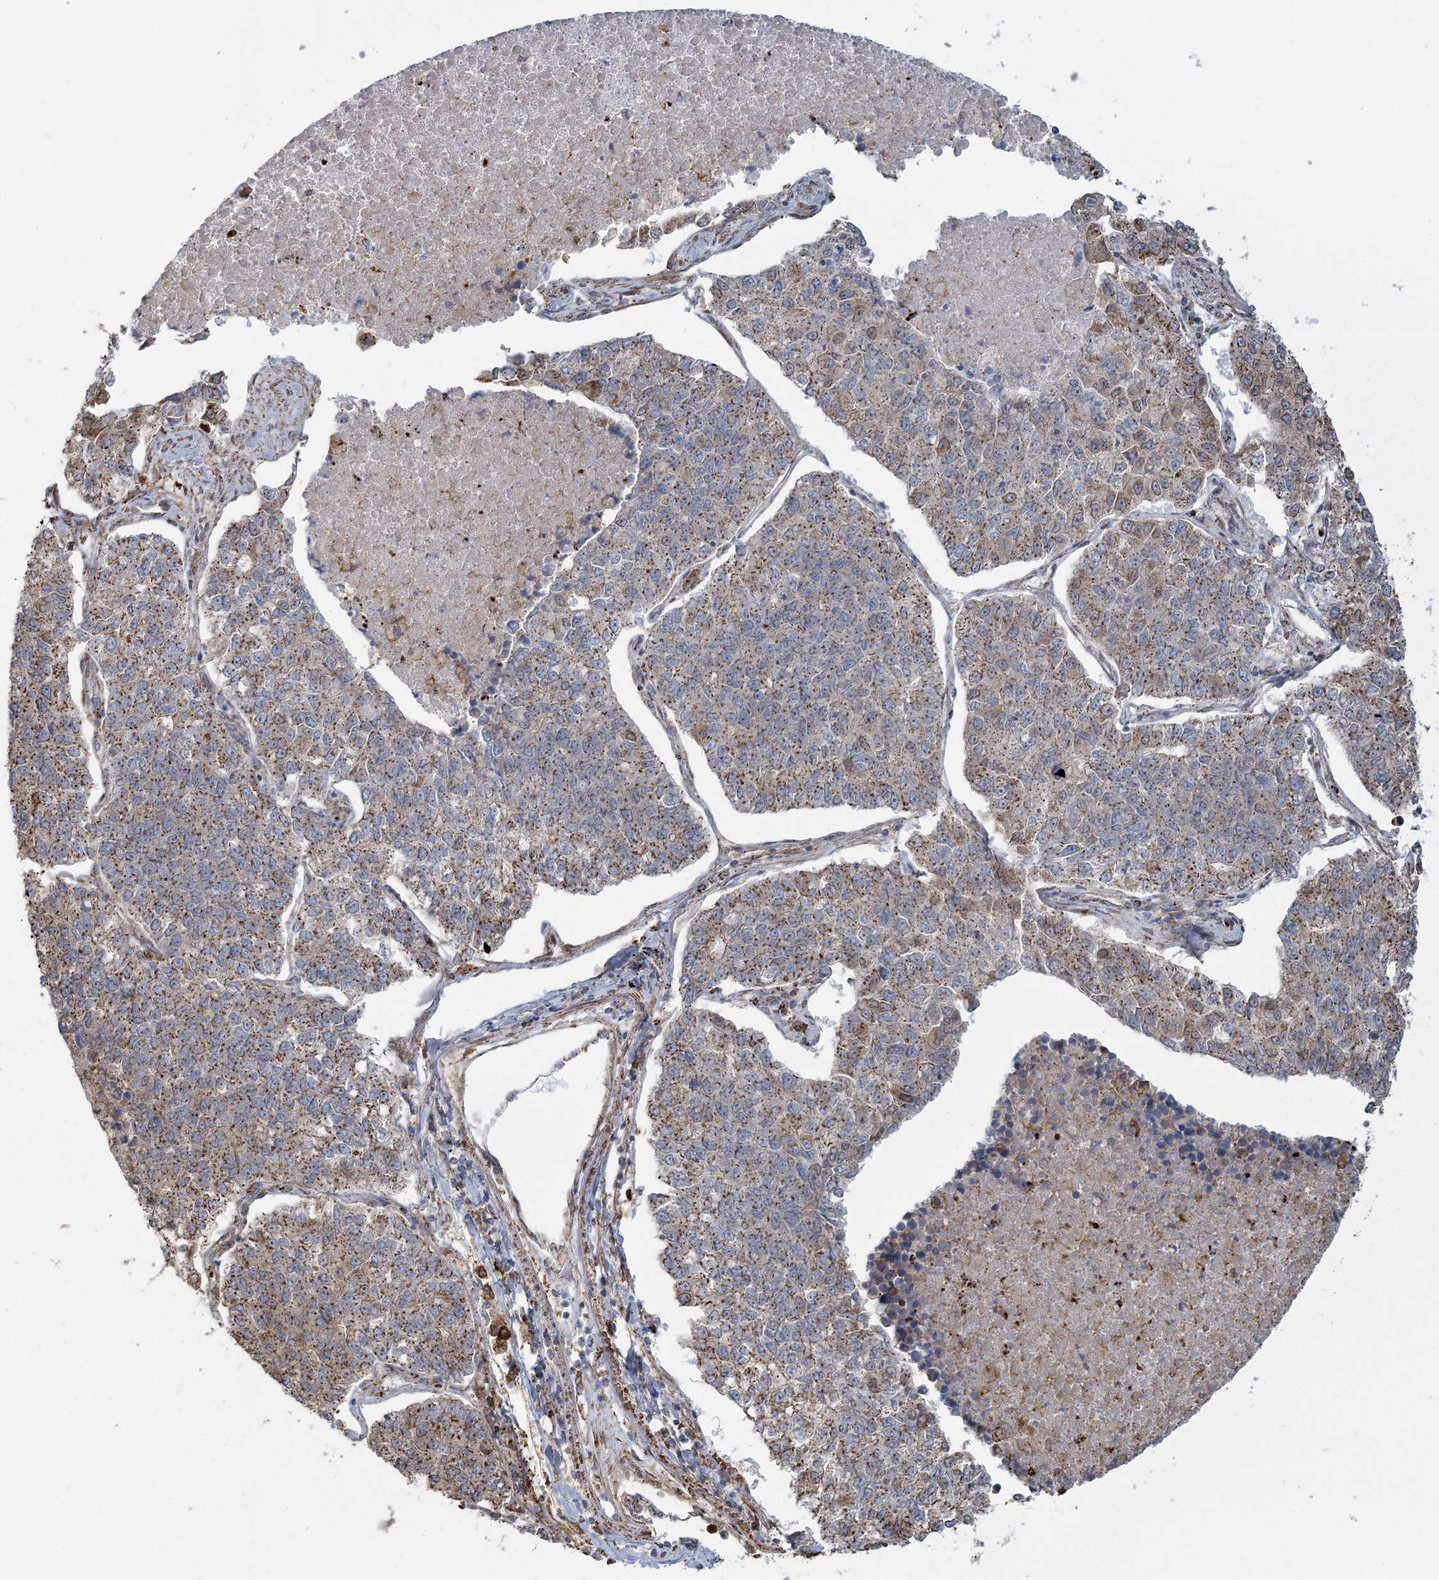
{"staining": {"intensity": "moderate", "quantity": ">75%", "location": "cytoplasmic/membranous"}, "tissue": "lung cancer", "cell_type": "Tumor cells", "image_type": "cancer", "snomed": [{"axis": "morphology", "description": "Adenocarcinoma, NOS"}, {"axis": "topography", "description": "Lung"}], "caption": "Immunohistochemical staining of human adenocarcinoma (lung) exhibits medium levels of moderate cytoplasmic/membranous protein positivity in about >75% of tumor cells.", "gene": "TRAF3IP2", "patient": {"sex": "male", "age": 49}}